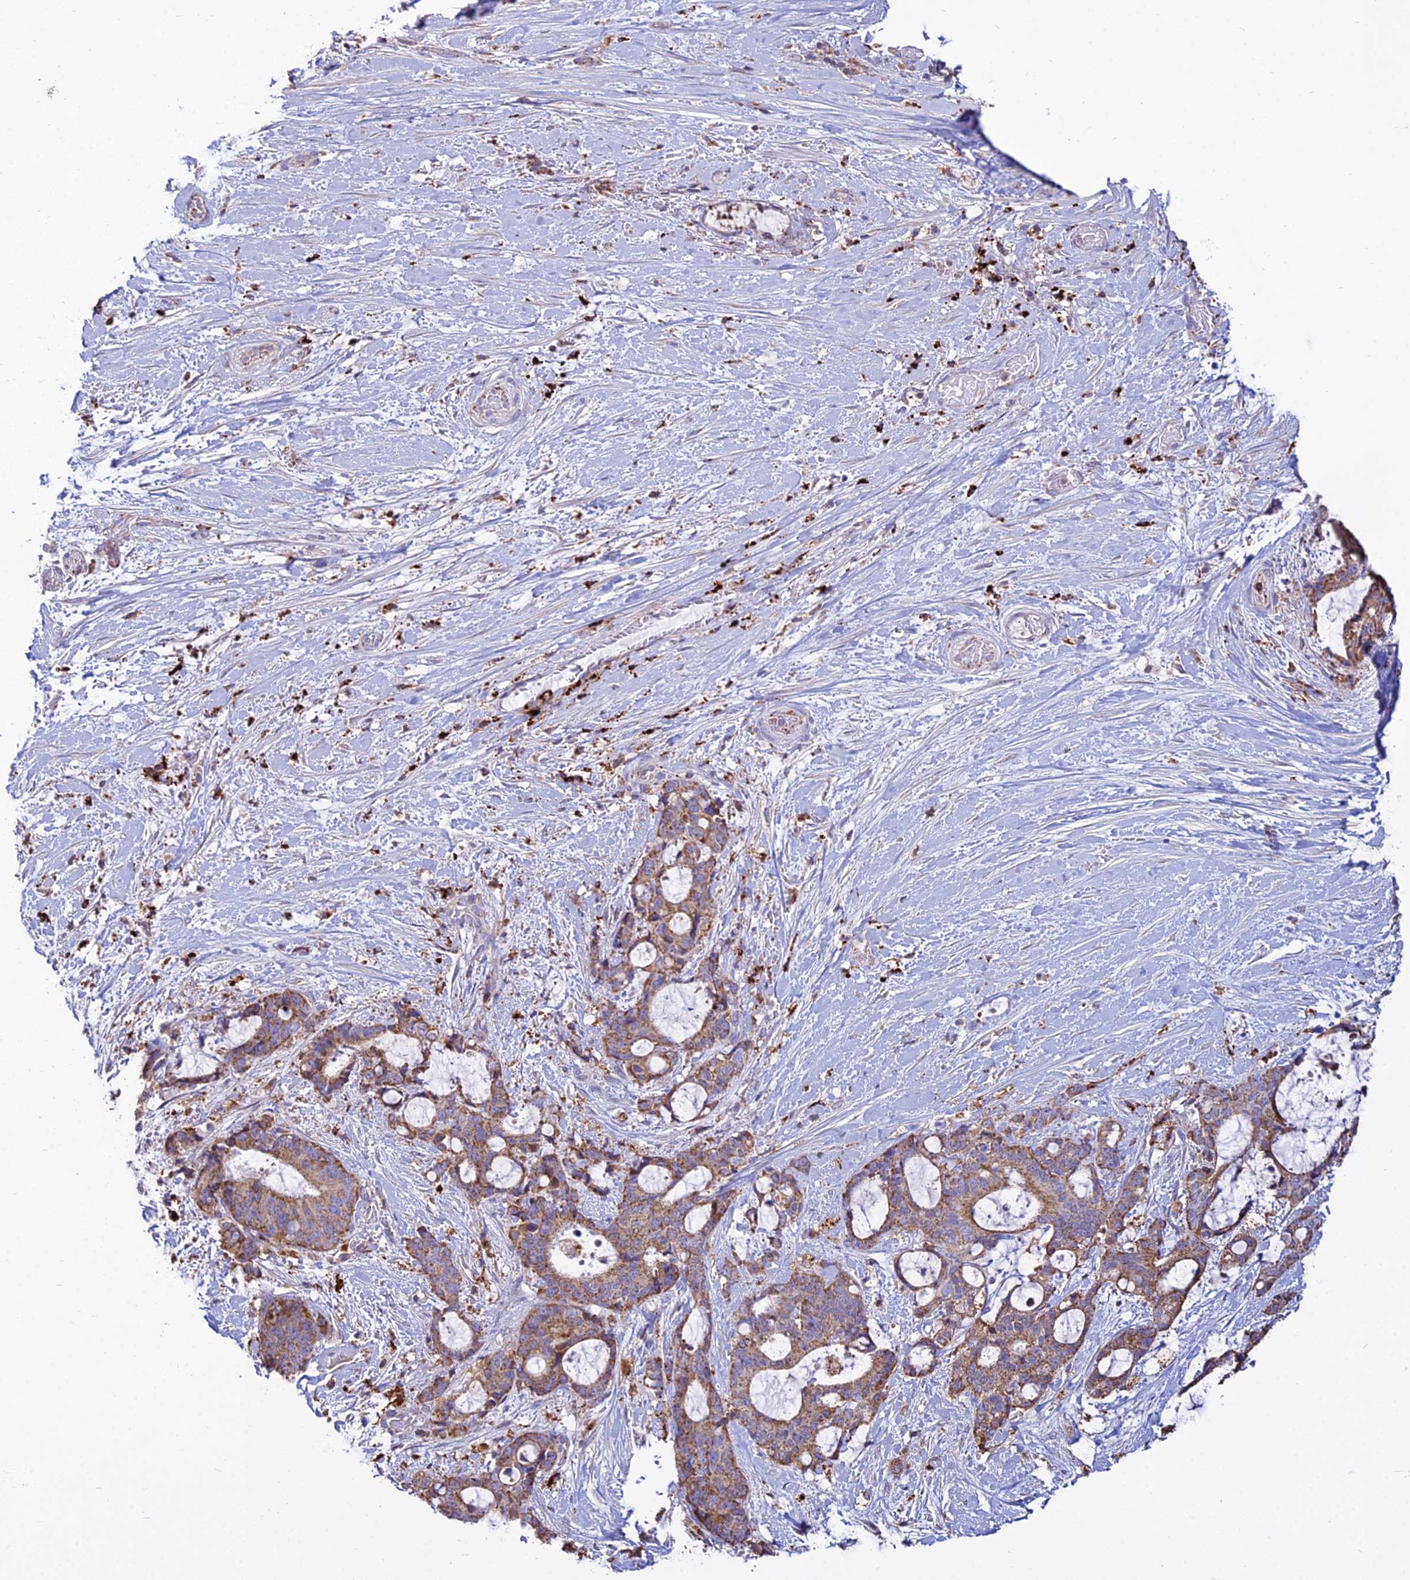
{"staining": {"intensity": "moderate", "quantity": ">75%", "location": "cytoplasmic/membranous"}, "tissue": "liver cancer", "cell_type": "Tumor cells", "image_type": "cancer", "snomed": [{"axis": "morphology", "description": "Normal tissue, NOS"}, {"axis": "morphology", "description": "Cholangiocarcinoma"}, {"axis": "topography", "description": "Liver"}, {"axis": "topography", "description": "Peripheral nerve tissue"}], "caption": "IHC histopathology image of human liver cancer (cholangiocarcinoma) stained for a protein (brown), which demonstrates medium levels of moderate cytoplasmic/membranous positivity in about >75% of tumor cells.", "gene": "PNLIPRP3", "patient": {"sex": "female", "age": 73}}